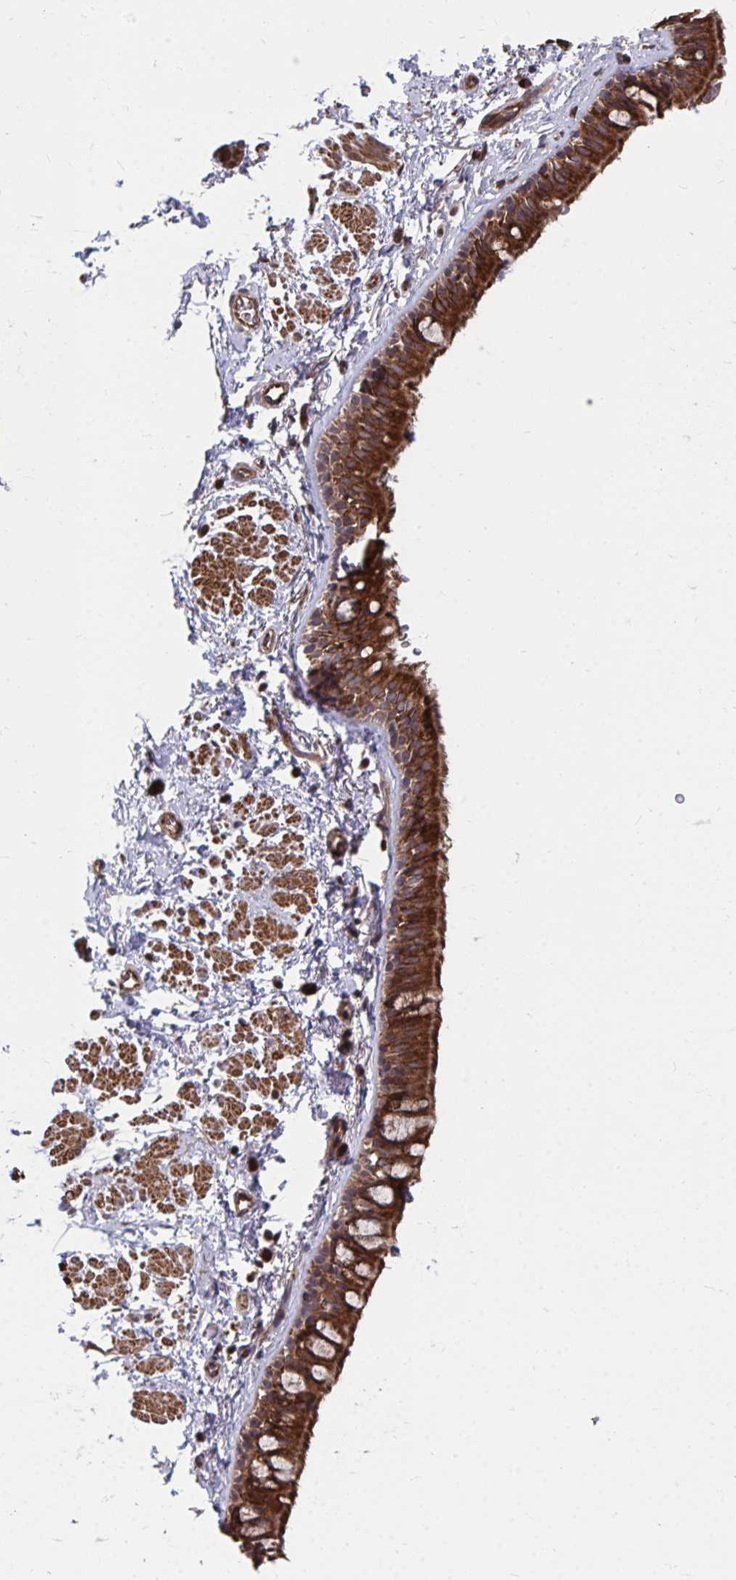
{"staining": {"intensity": "strong", "quantity": ">75%", "location": "cytoplasmic/membranous"}, "tissue": "bronchus", "cell_type": "Respiratory epithelial cells", "image_type": "normal", "snomed": [{"axis": "morphology", "description": "Normal tissue, NOS"}, {"axis": "topography", "description": "Lymph node"}, {"axis": "topography", "description": "Cartilage tissue"}, {"axis": "topography", "description": "Bronchus"}], "caption": "The photomicrograph reveals staining of benign bronchus, revealing strong cytoplasmic/membranous protein expression (brown color) within respiratory epithelial cells.", "gene": "FAM89A", "patient": {"sex": "female", "age": 70}}